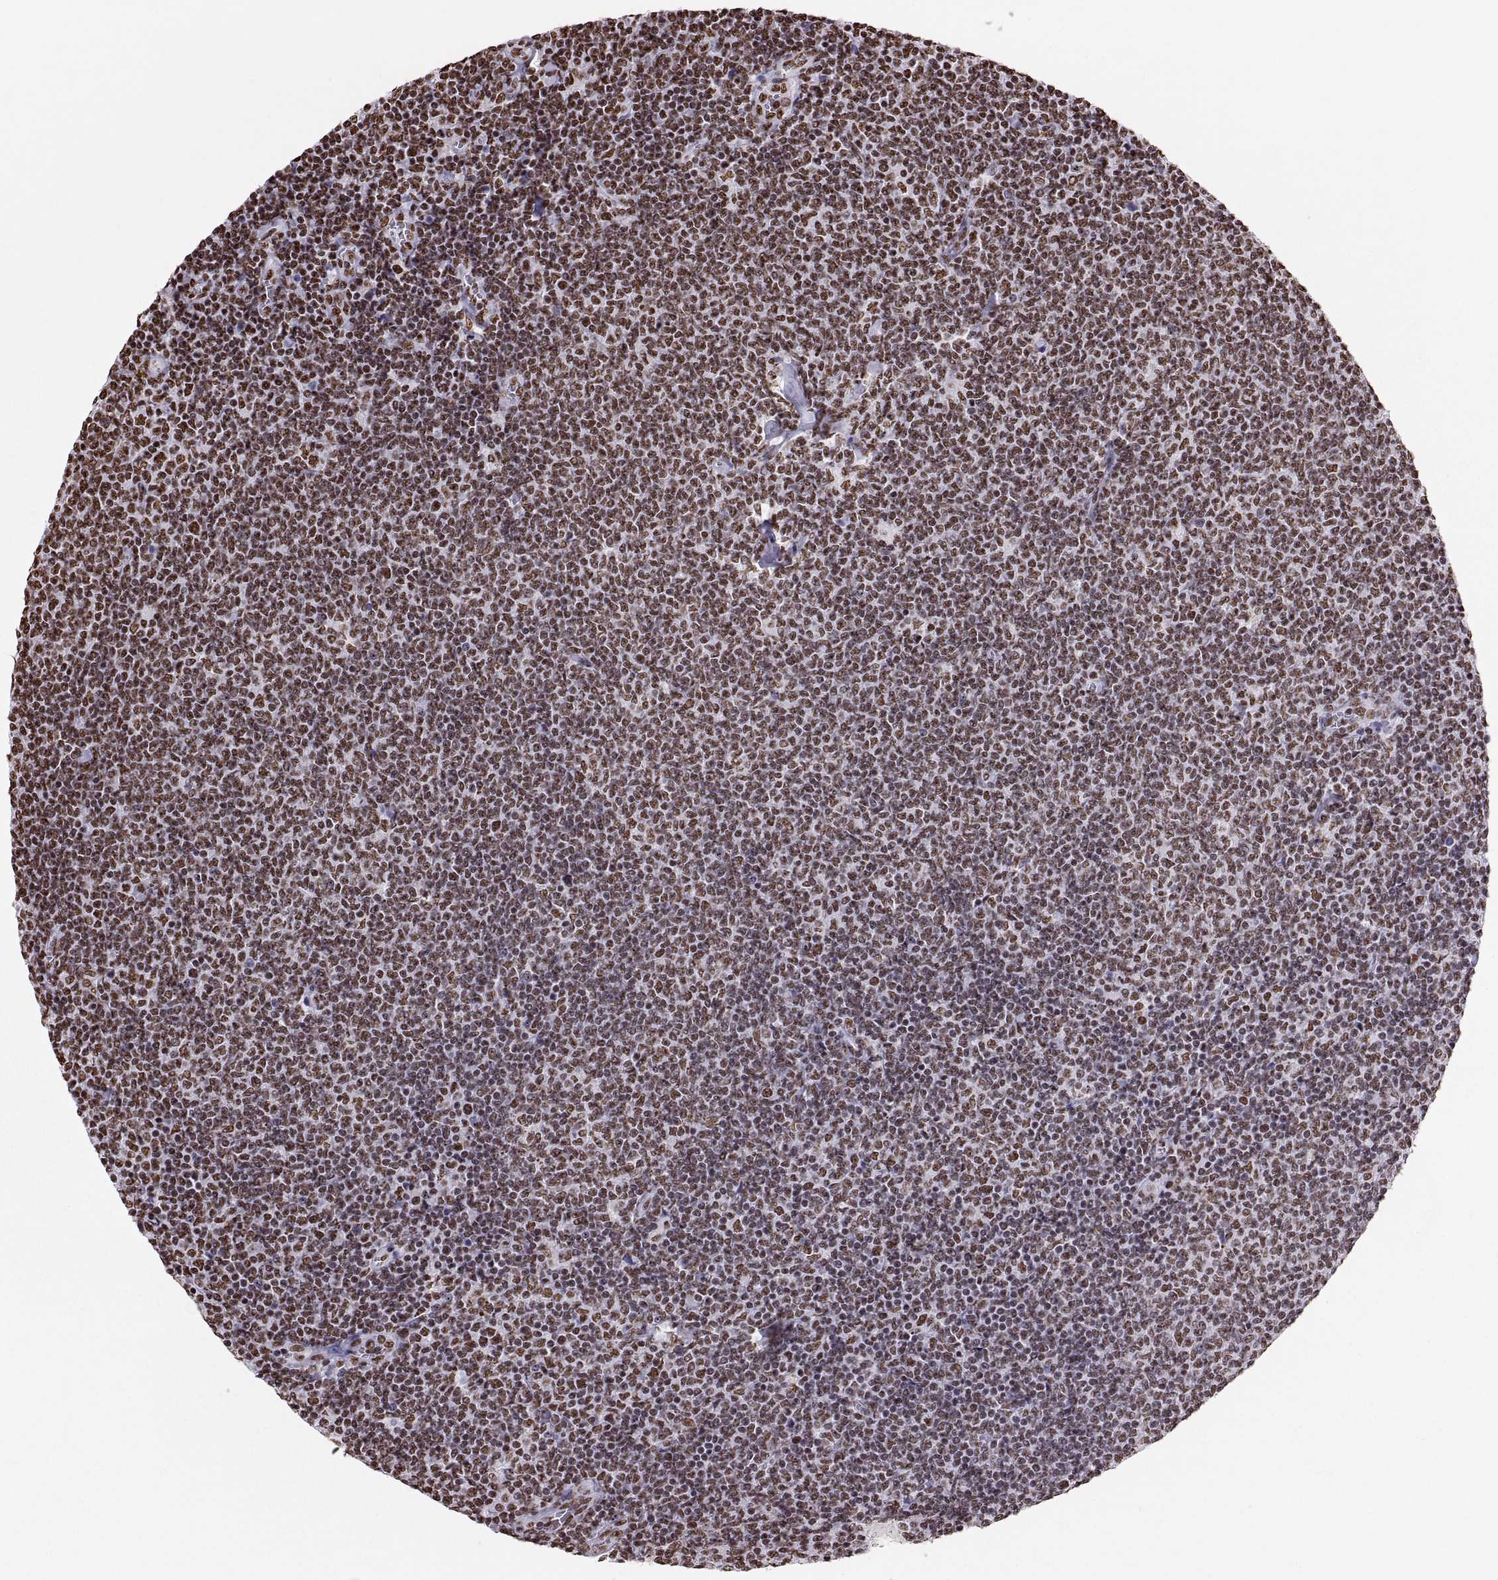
{"staining": {"intensity": "moderate", "quantity": ">75%", "location": "nuclear"}, "tissue": "lymphoma", "cell_type": "Tumor cells", "image_type": "cancer", "snomed": [{"axis": "morphology", "description": "Malignant lymphoma, non-Hodgkin's type, Low grade"}, {"axis": "topography", "description": "Lymph node"}], "caption": "Human lymphoma stained with a brown dye shows moderate nuclear positive positivity in approximately >75% of tumor cells.", "gene": "SNAI1", "patient": {"sex": "male", "age": 52}}